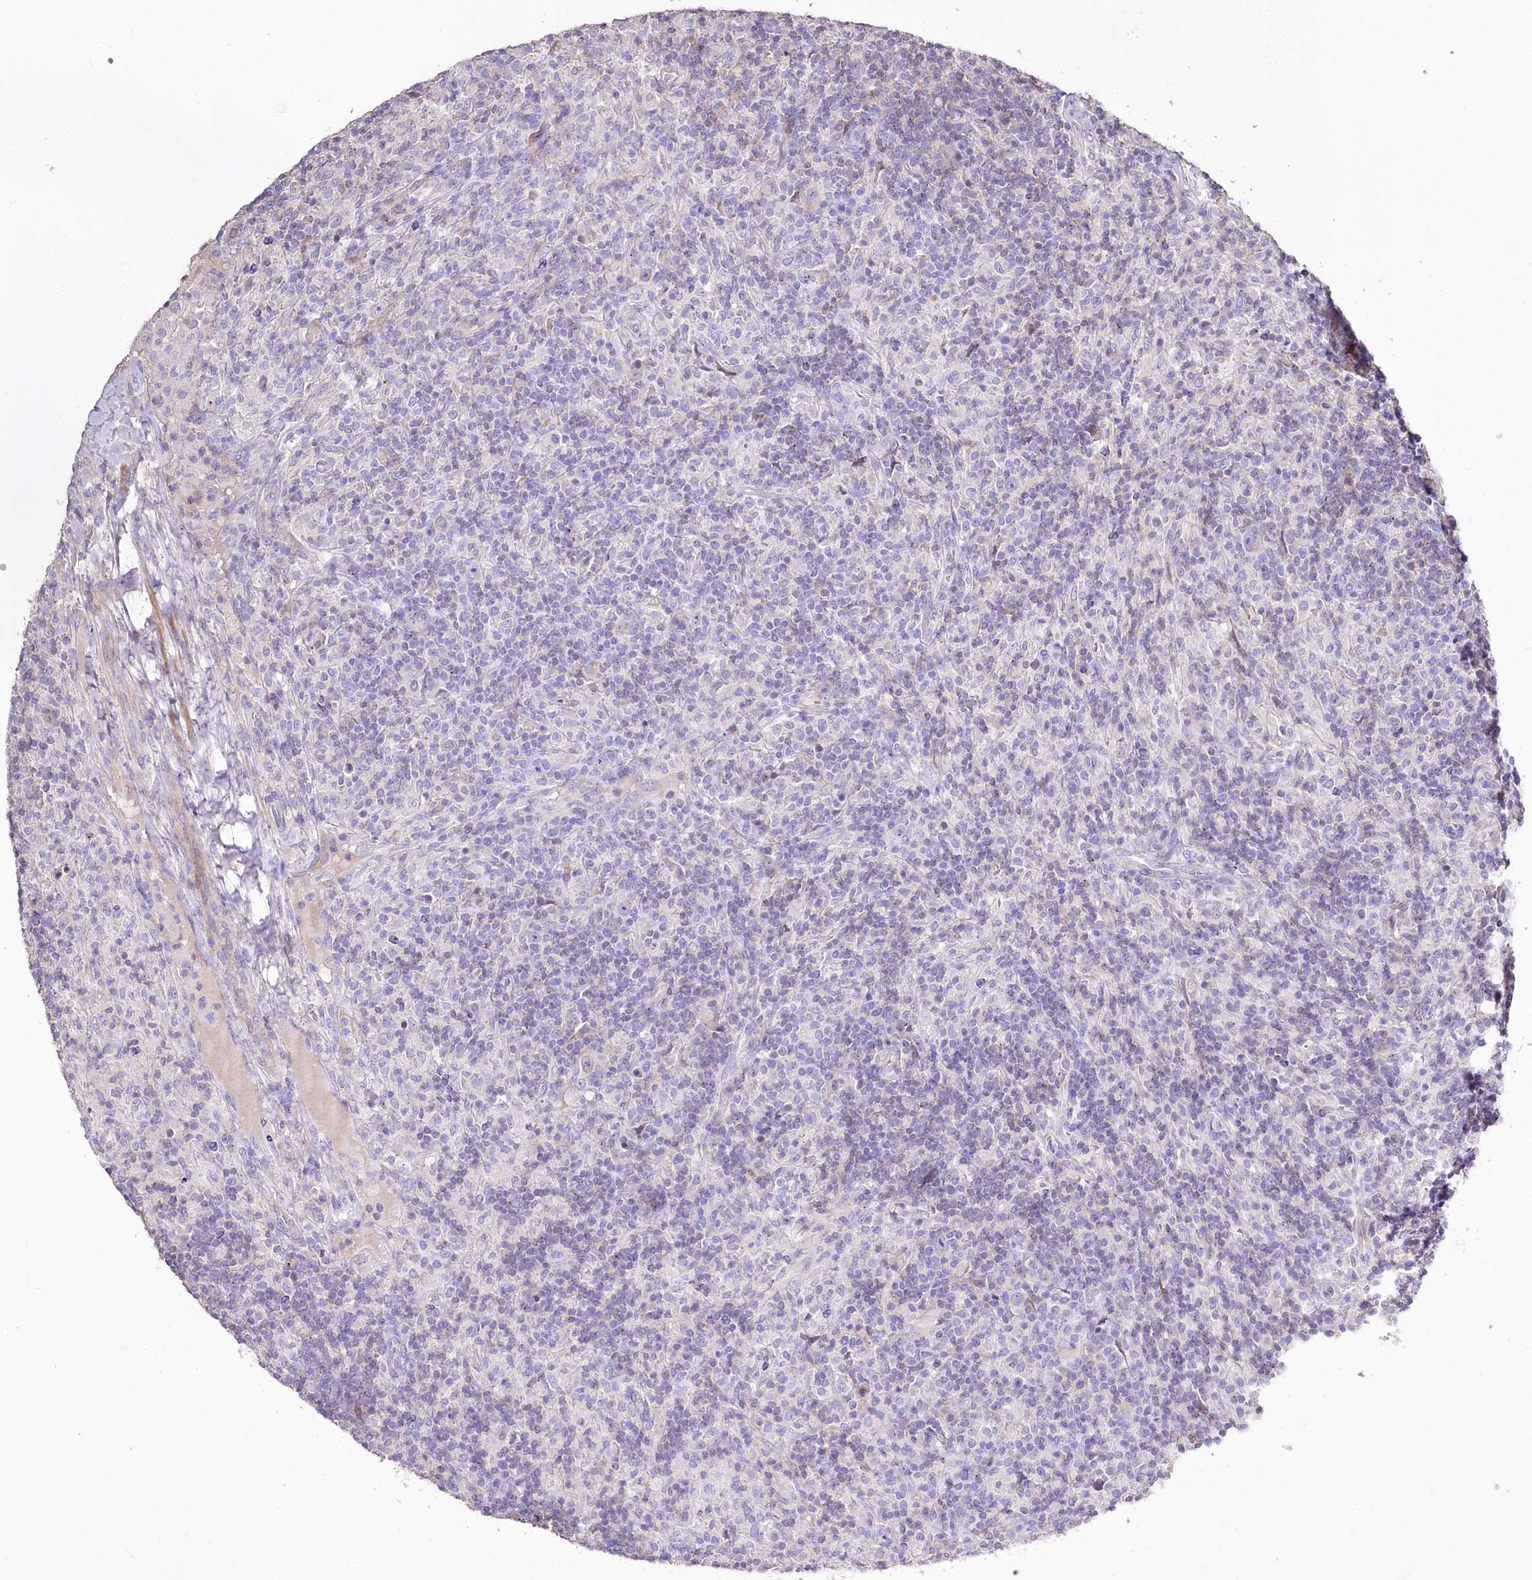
{"staining": {"intensity": "negative", "quantity": "none", "location": "none"}, "tissue": "lymphoma", "cell_type": "Tumor cells", "image_type": "cancer", "snomed": [{"axis": "morphology", "description": "Hodgkin's disease, NOS"}, {"axis": "topography", "description": "Lymph node"}], "caption": "Lymphoma was stained to show a protein in brown. There is no significant staining in tumor cells. Brightfield microscopy of immunohistochemistry (IHC) stained with DAB (3,3'-diaminobenzidine) (brown) and hematoxylin (blue), captured at high magnification.", "gene": "PTER", "patient": {"sex": "male", "age": 70}}